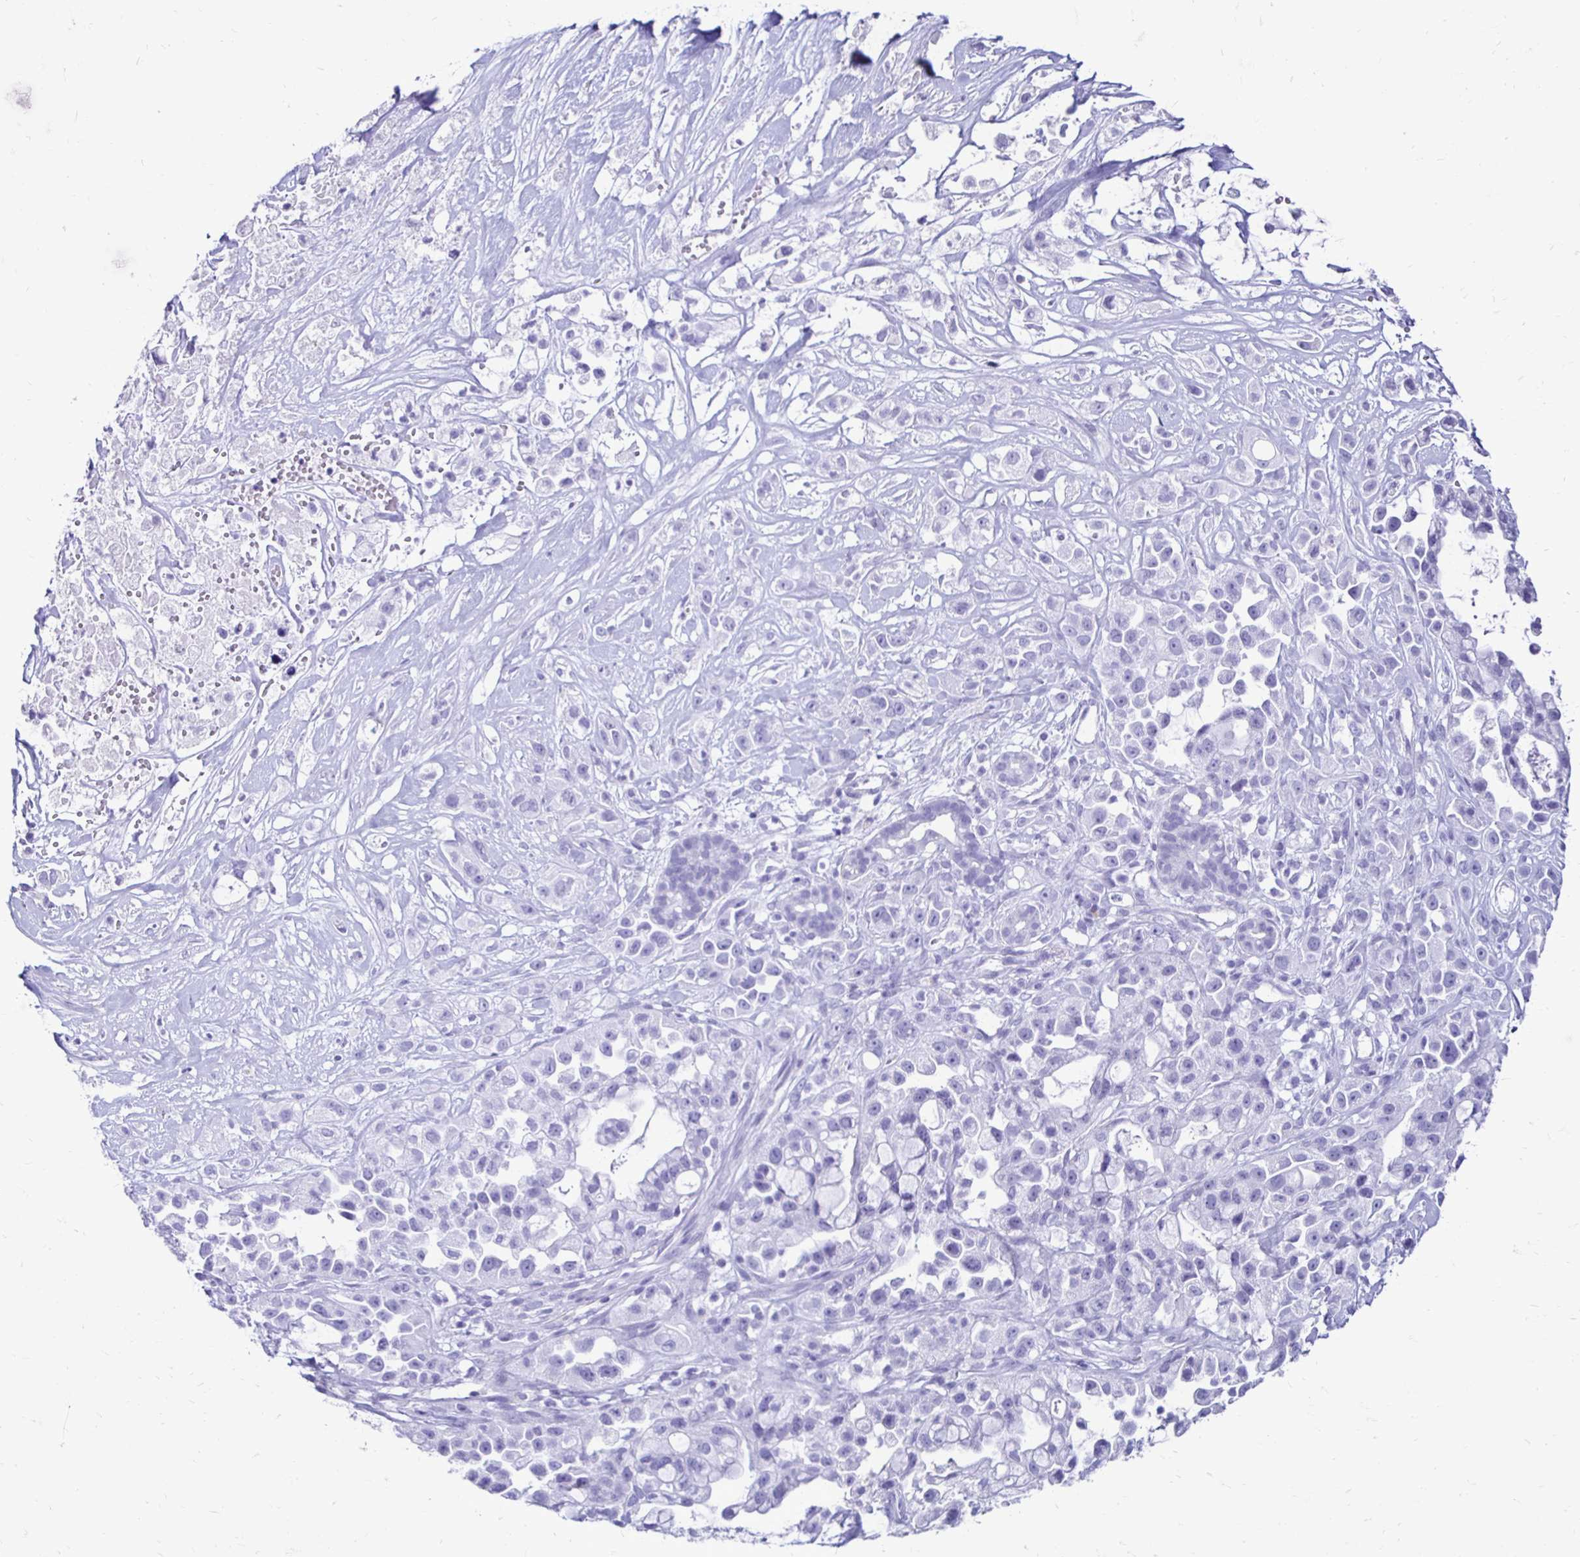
{"staining": {"intensity": "negative", "quantity": "none", "location": "none"}, "tissue": "pancreatic cancer", "cell_type": "Tumor cells", "image_type": "cancer", "snomed": [{"axis": "morphology", "description": "Adenocarcinoma, NOS"}, {"axis": "topography", "description": "Pancreas"}], "caption": "Pancreatic cancer (adenocarcinoma) stained for a protein using IHC shows no expression tumor cells.", "gene": "CST5", "patient": {"sex": "male", "age": 44}}